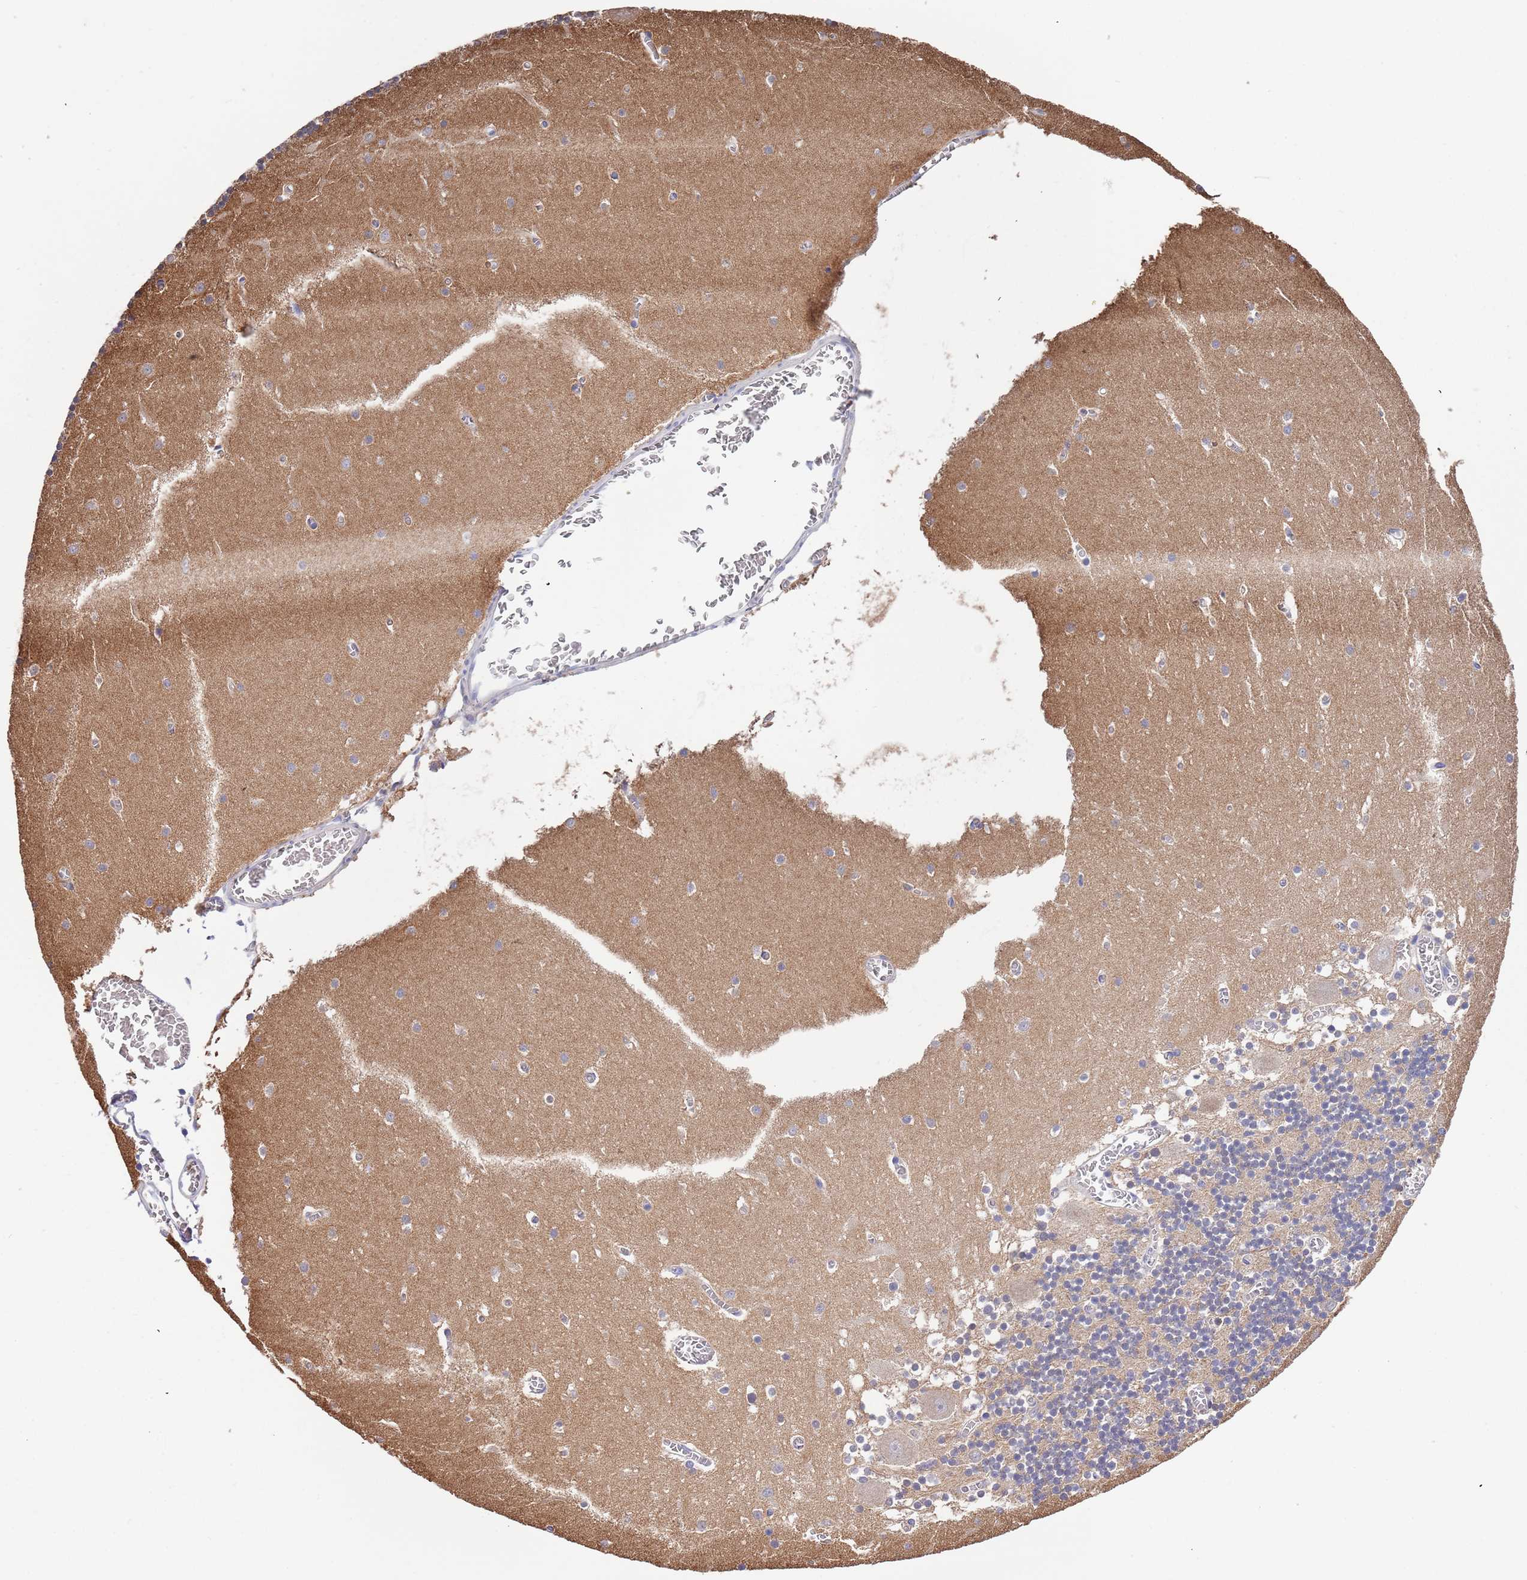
{"staining": {"intensity": "weak", "quantity": "25%-75%", "location": "cytoplasmic/membranous"}, "tissue": "cerebellum", "cell_type": "Cells in granular layer", "image_type": "normal", "snomed": [{"axis": "morphology", "description": "Normal tissue, NOS"}, {"axis": "topography", "description": "Cerebellum"}], "caption": "Immunohistochemical staining of unremarkable human cerebellum shows low levels of weak cytoplasmic/membranous staining in about 25%-75% of cells in granular layer.", "gene": "LAMB4", "patient": {"sex": "female", "age": 28}}